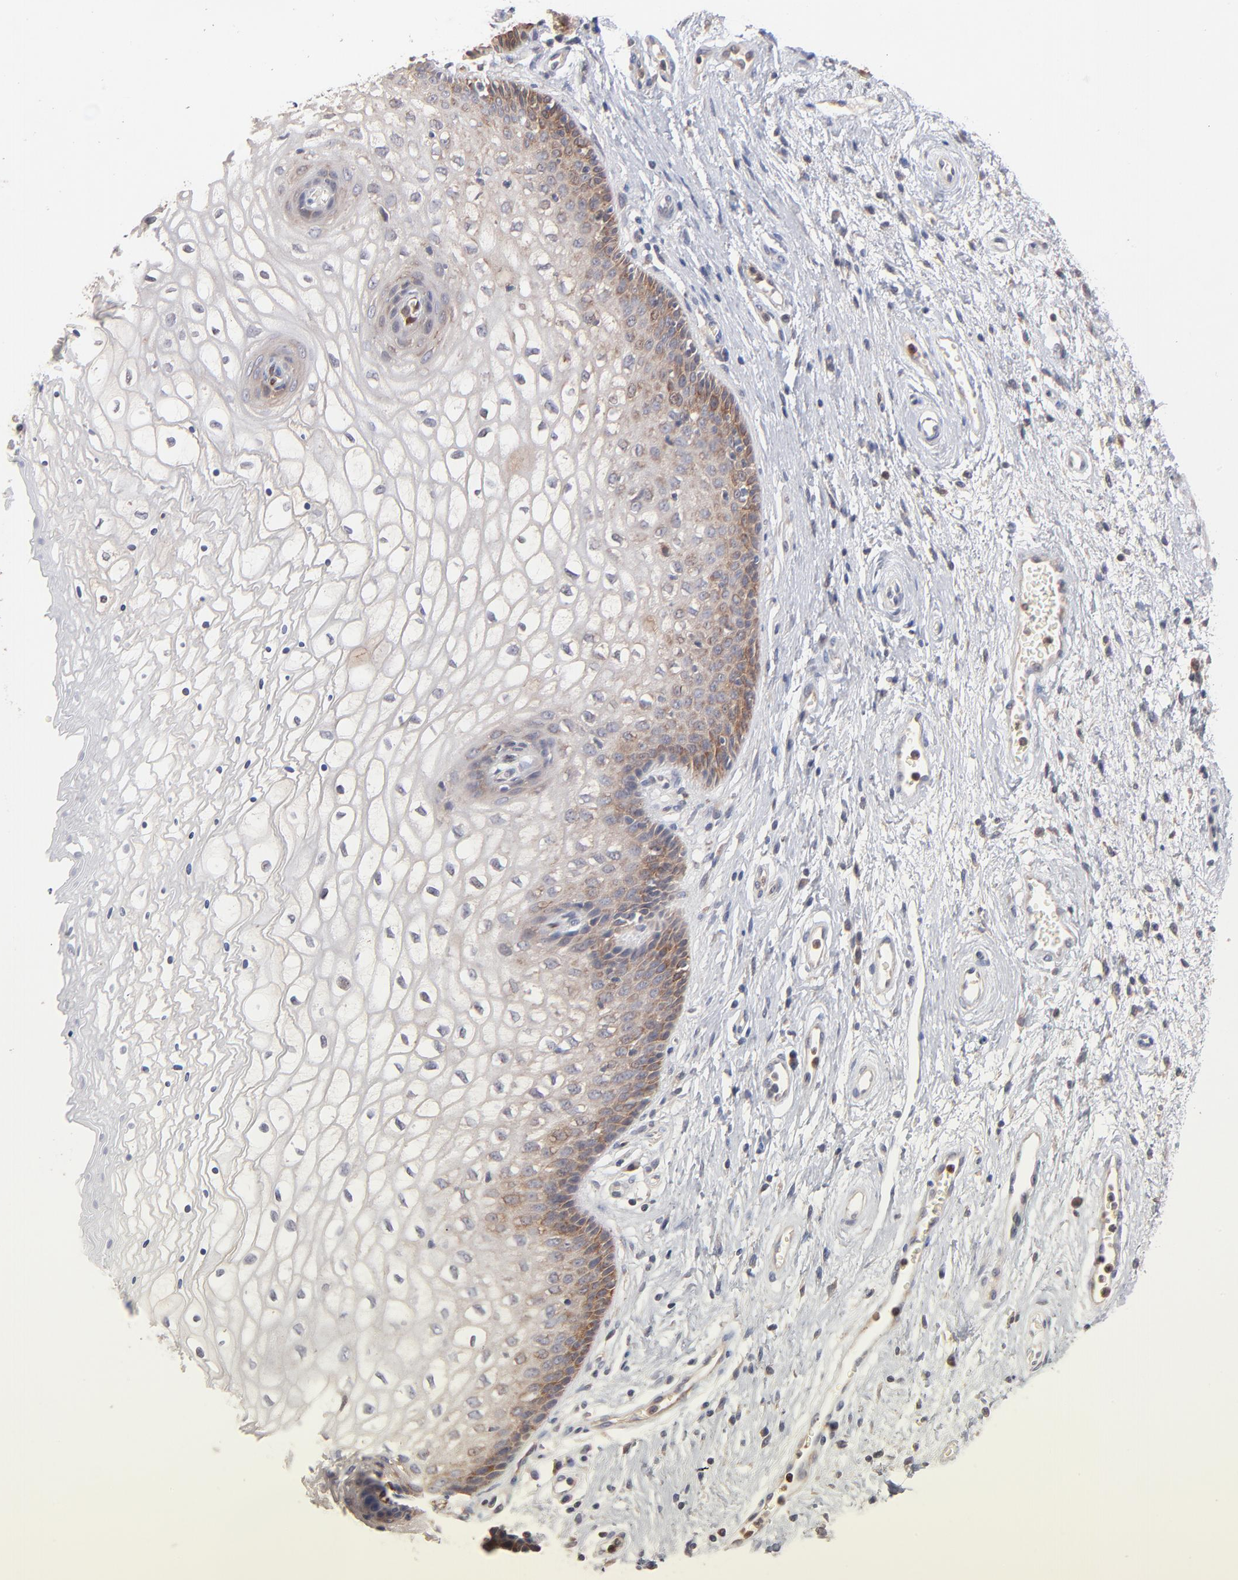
{"staining": {"intensity": "weak", "quantity": "<25%", "location": "cytoplasmic/membranous"}, "tissue": "vagina", "cell_type": "Squamous epithelial cells", "image_type": "normal", "snomed": [{"axis": "morphology", "description": "Normal tissue, NOS"}, {"axis": "topography", "description": "Vagina"}], "caption": "An image of human vagina is negative for staining in squamous epithelial cells. (DAB (3,3'-diaminobenzidine) immunohistochemistry with hematoxylin counter stain).", "gene": "IVNS1ABP", "patient": {"sex": "female", "age": 34}}